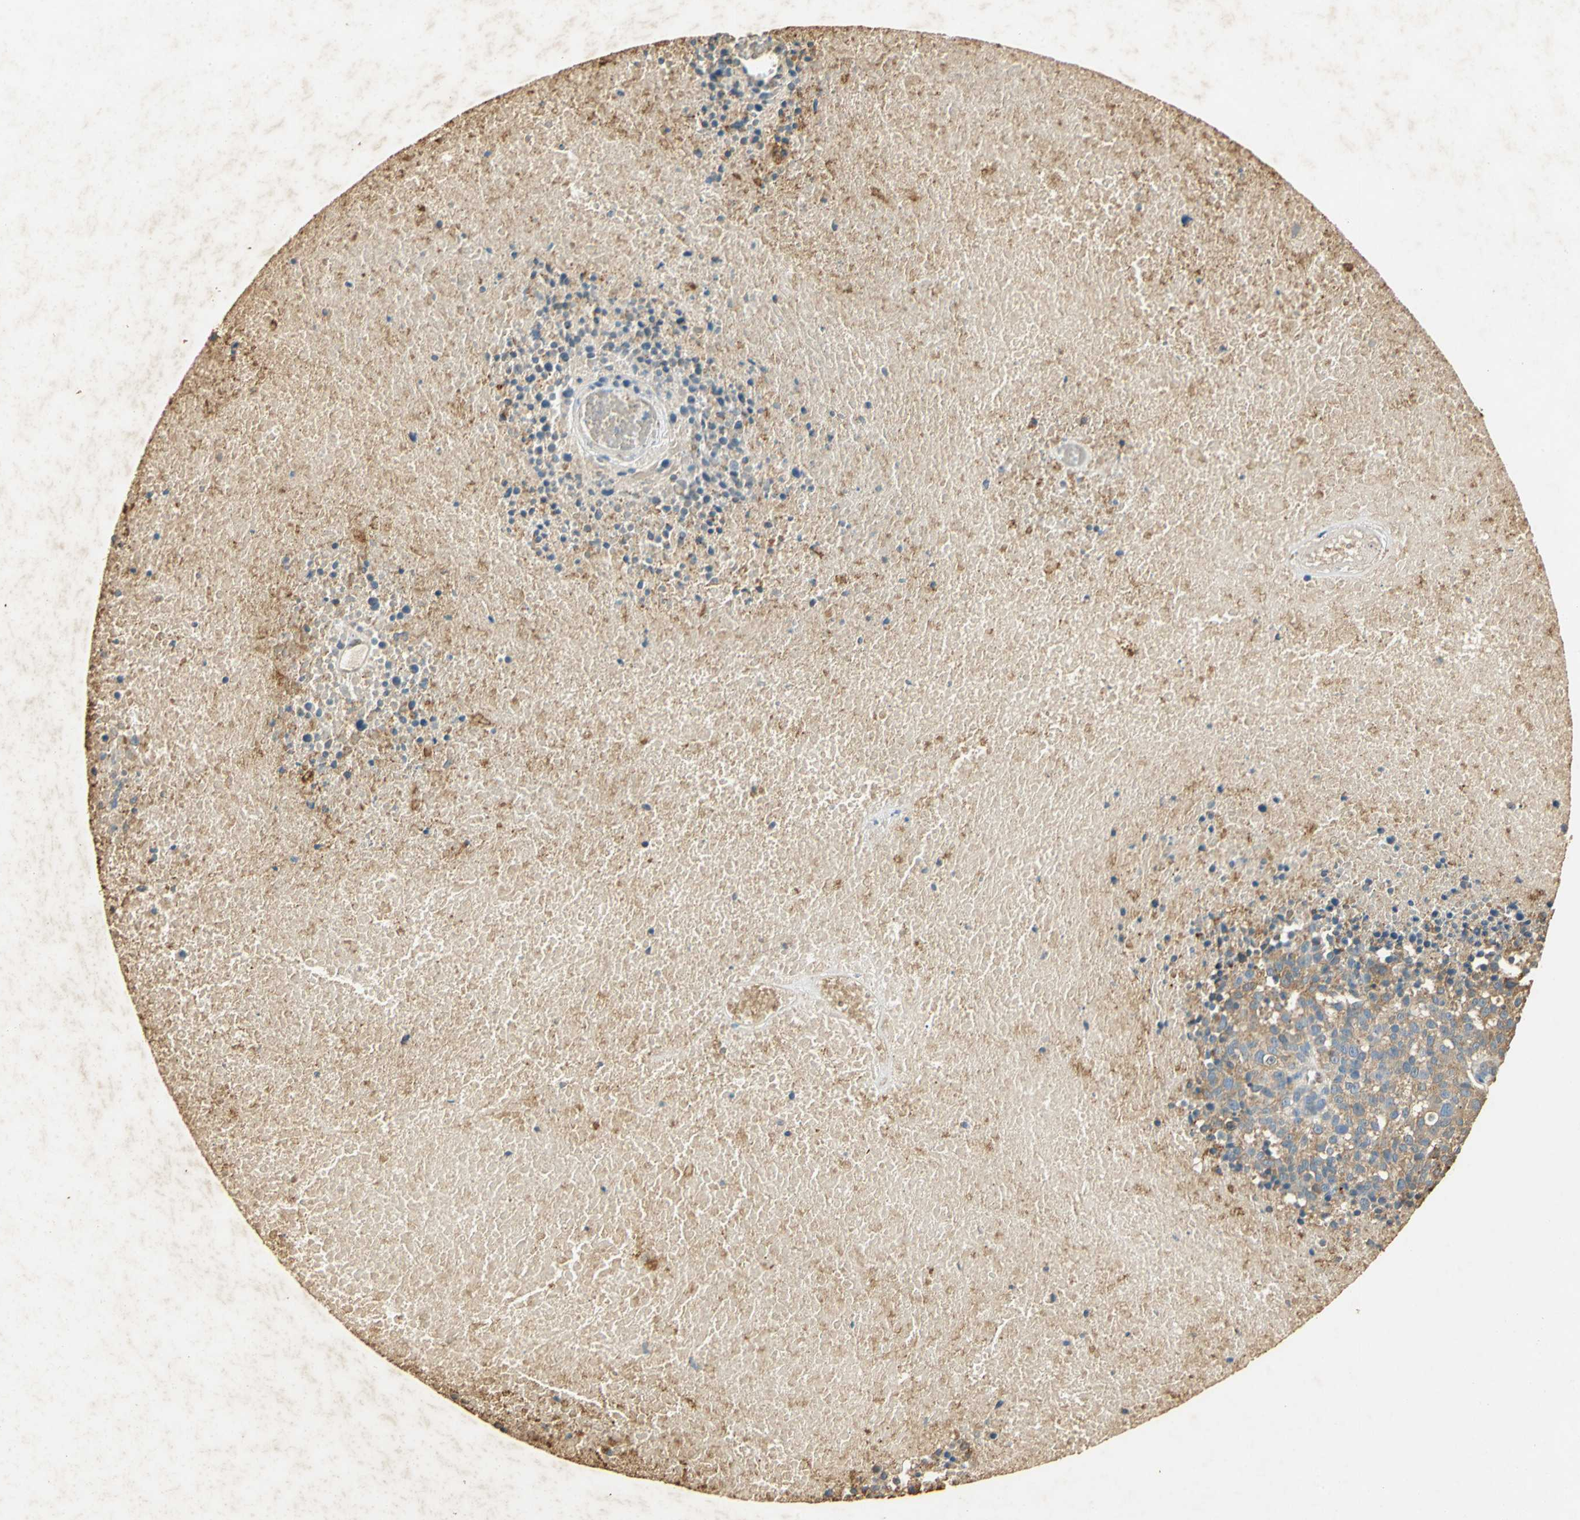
{"staining": {"intensity": "weak", "quantity": ">75%", "location": "cytoplasmic/membranous"}, "tissue": "melanoma", "cell_type": "Tumor cells", "image_type": "cancer", "snomed": [{"axis": "morphology", "description": "Malignant melanoma, Metastatic site"}, {"axis": "topography", "description": "Cerebral cortex"}], "caption": "A low amount of weak cytoplasmic/membranous expression is present in approximately >75% of tumor cells in malignant melanoma (metastatic site) tissue.", "gene": "GAPDH", "patient": {"sex": "female", "age": 52}}